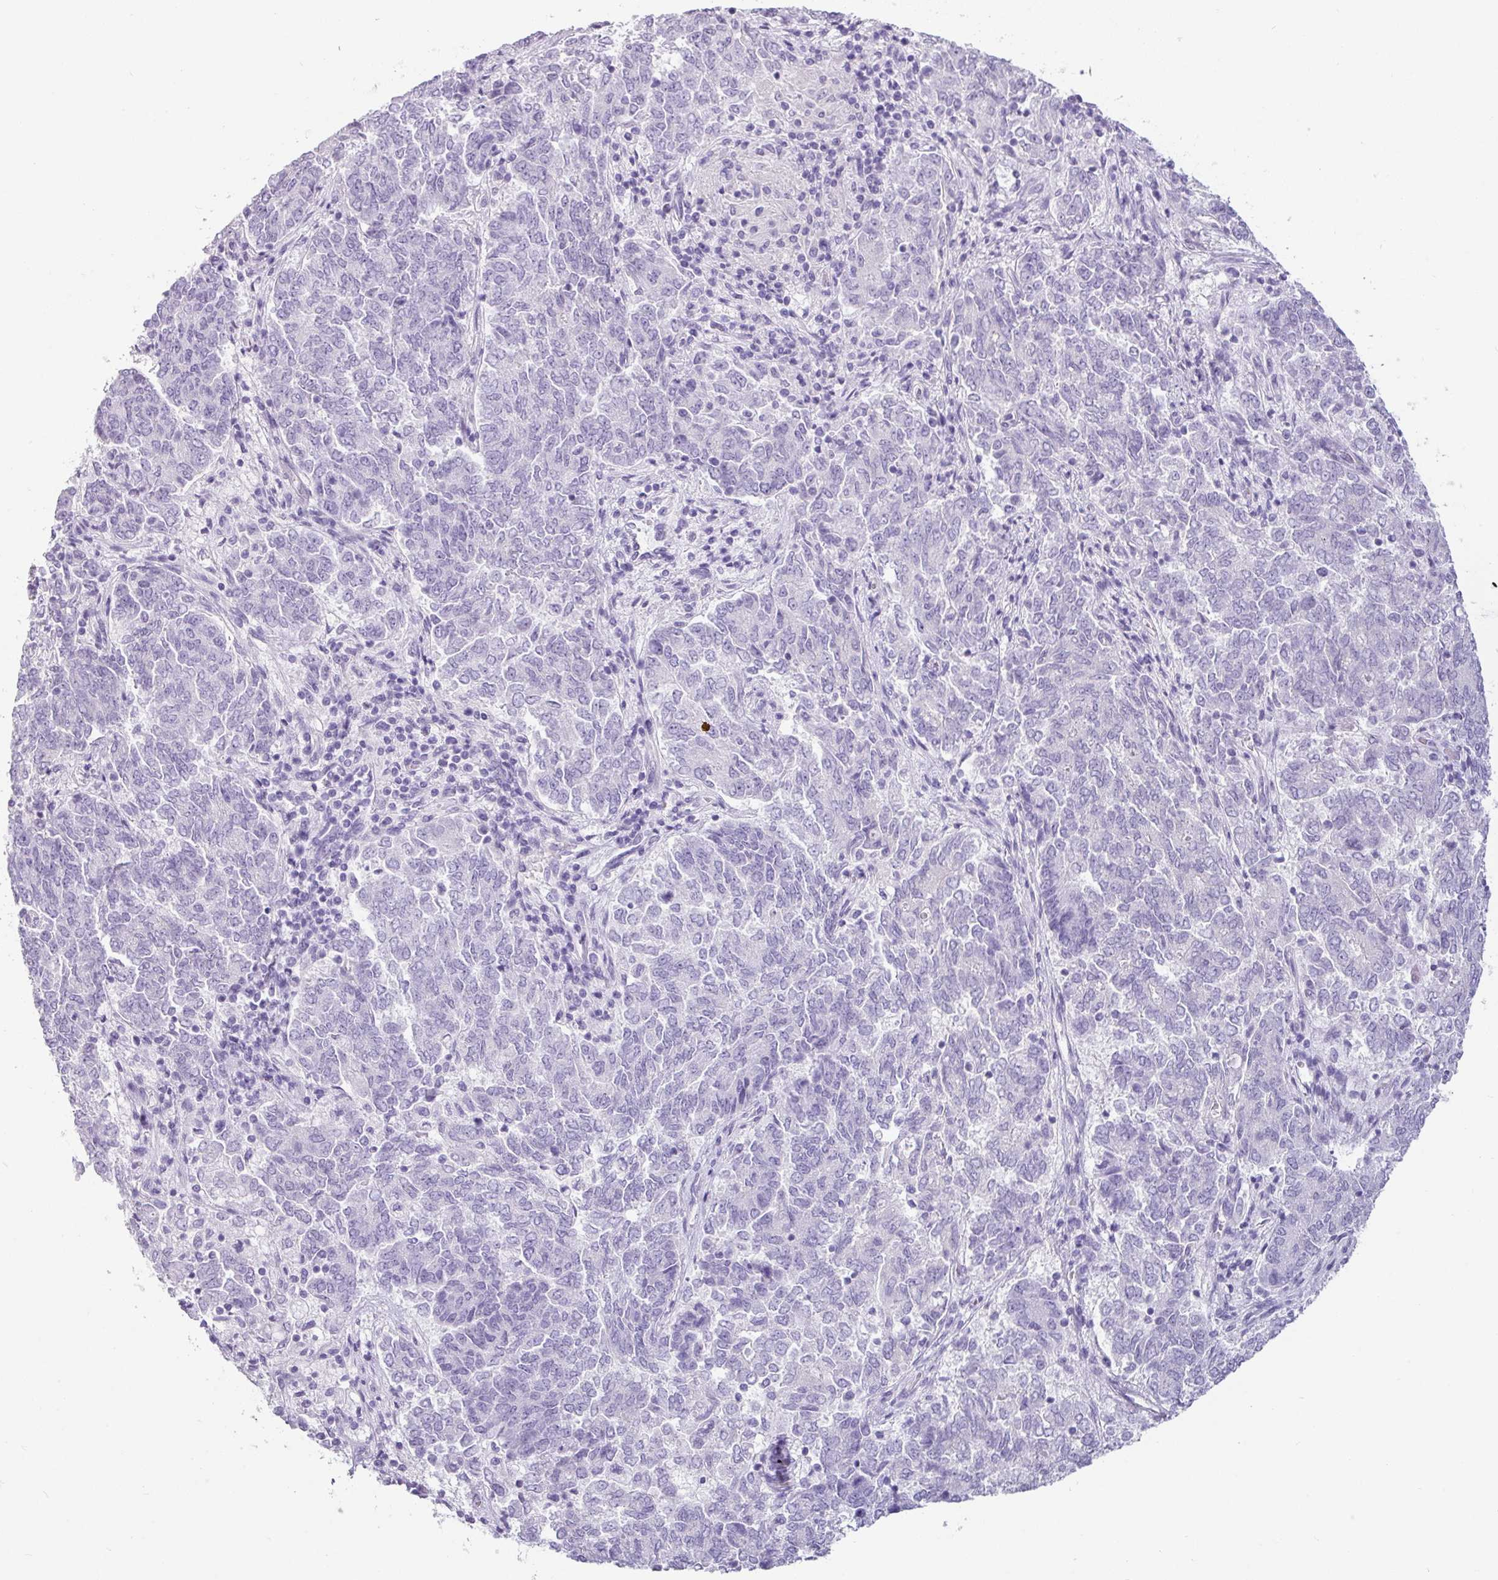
{"staining": {"intensity": "negative", "quantity": "none", "location": "none"}, "tissue": "endometrial cancer", "cell_type": "Tumor cells", "image_type": "cancer", "snomed": [{"axis": "morphology", "description": "Adenocarcinoma, NOS"}, {"axis": "topography", "description": "Endometrium"}], "caption": "Protein analysis of endometrial cancer (adenocarcinoma) exhibits no significant expression in tumor cells.", "gene": "VCY1B", "patient": {"sex": "female", "age": 80}}